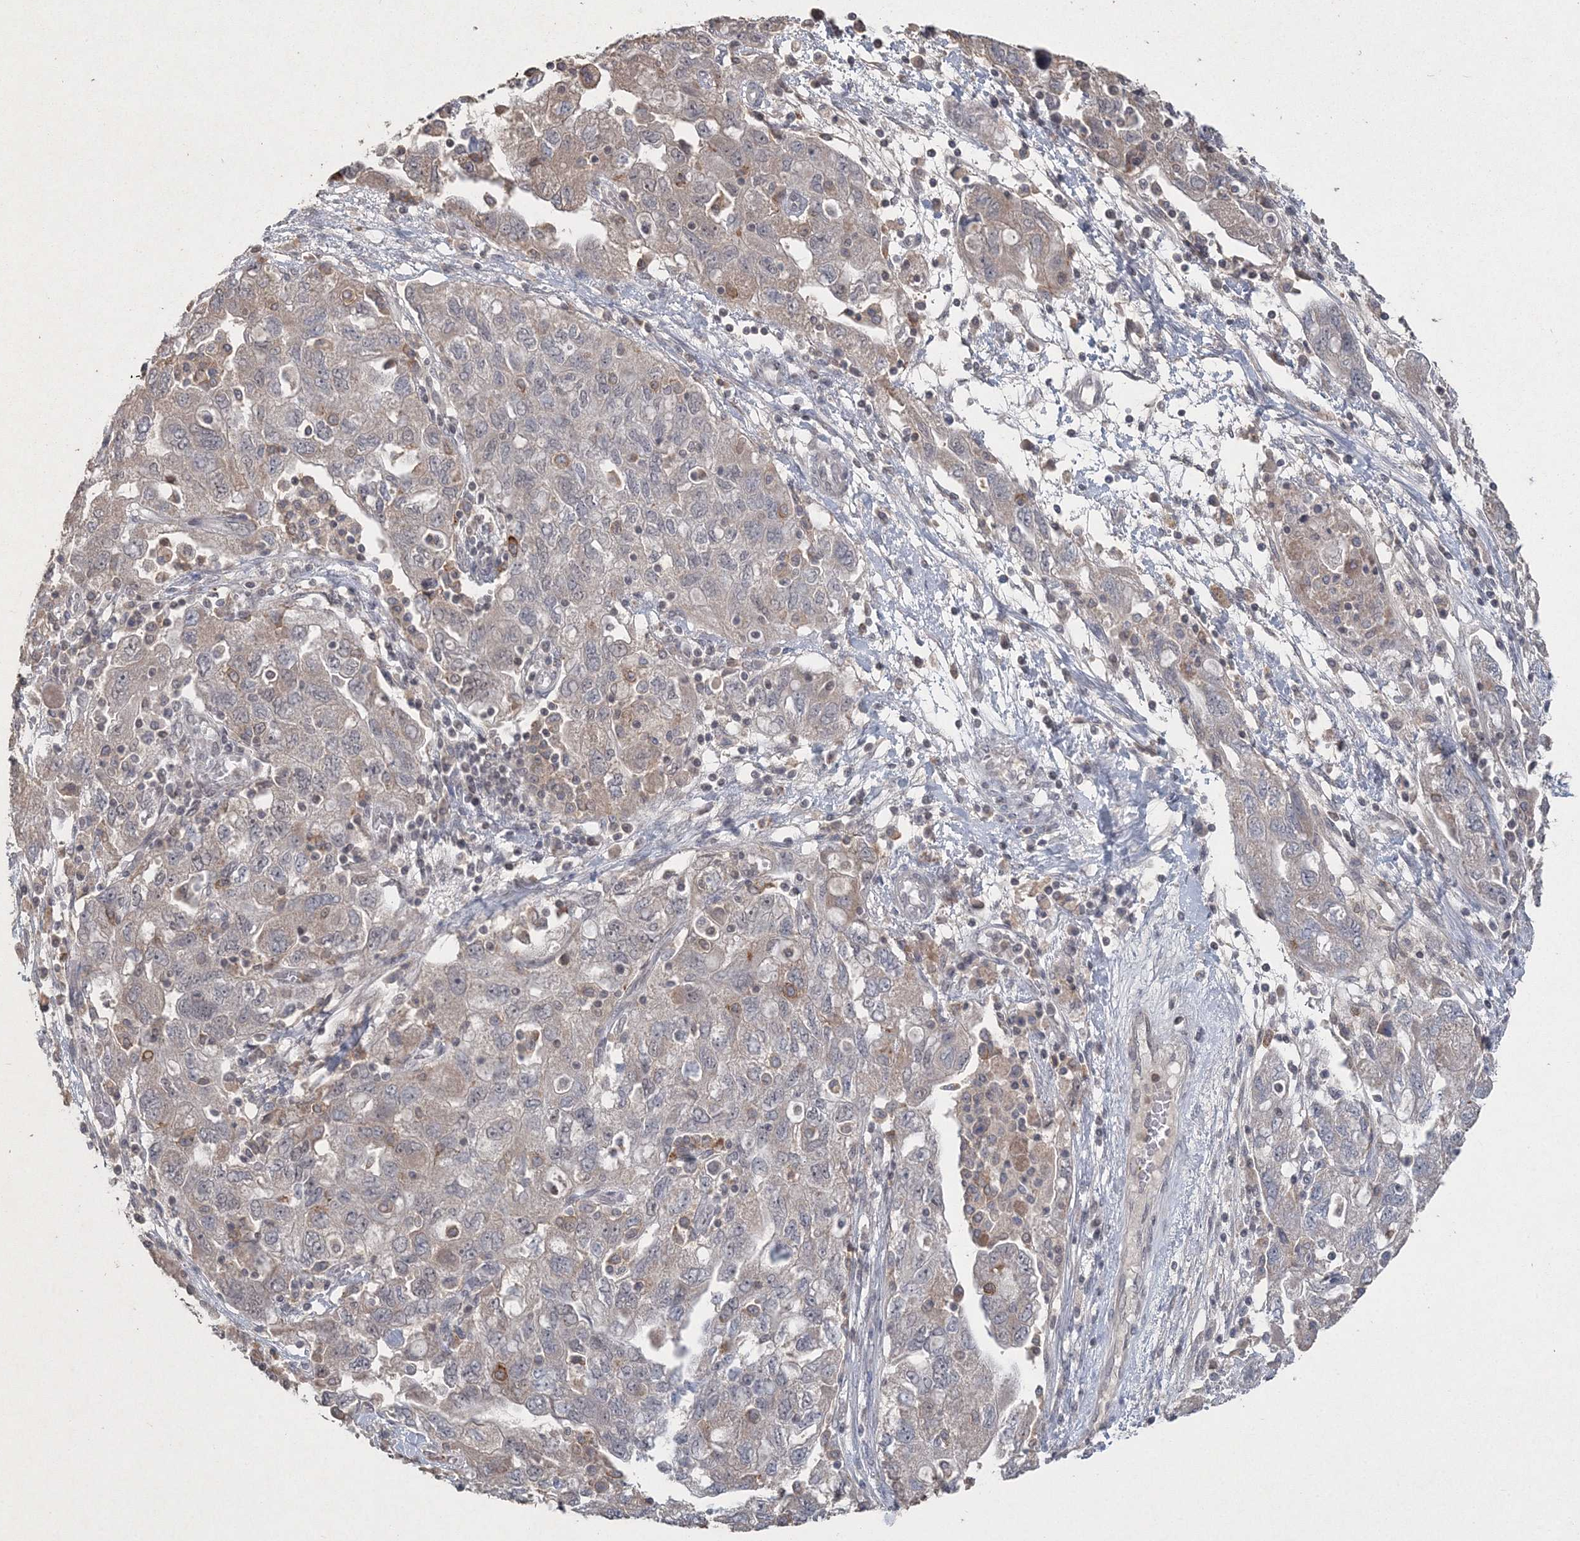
{"staining": {"intensity": "weak", "quantity": "25%-75%", "location": "cytoplasmic/membranous"}, "tissue": "ovarian cancer", "cell_type": "Tumor cells", "image_type": "cancer", "snomed": [{"axis": "morphology", "description": "Carcinoma, NOS"}, {"axis": "morphology", "description": "Cystadenocarcinoma, serous, NOS"}, {"axis": "topography", "description": "Ovary"}], "caption": "There is low levels of weak cytoplasmic/membranous staining in tumor cells of ovarian cancer (carcinoma), as demonstrated by immunohistochemical staining (brown color).", "gene": "UIMC1", "patient": {"sex": "female", "age": 69}}